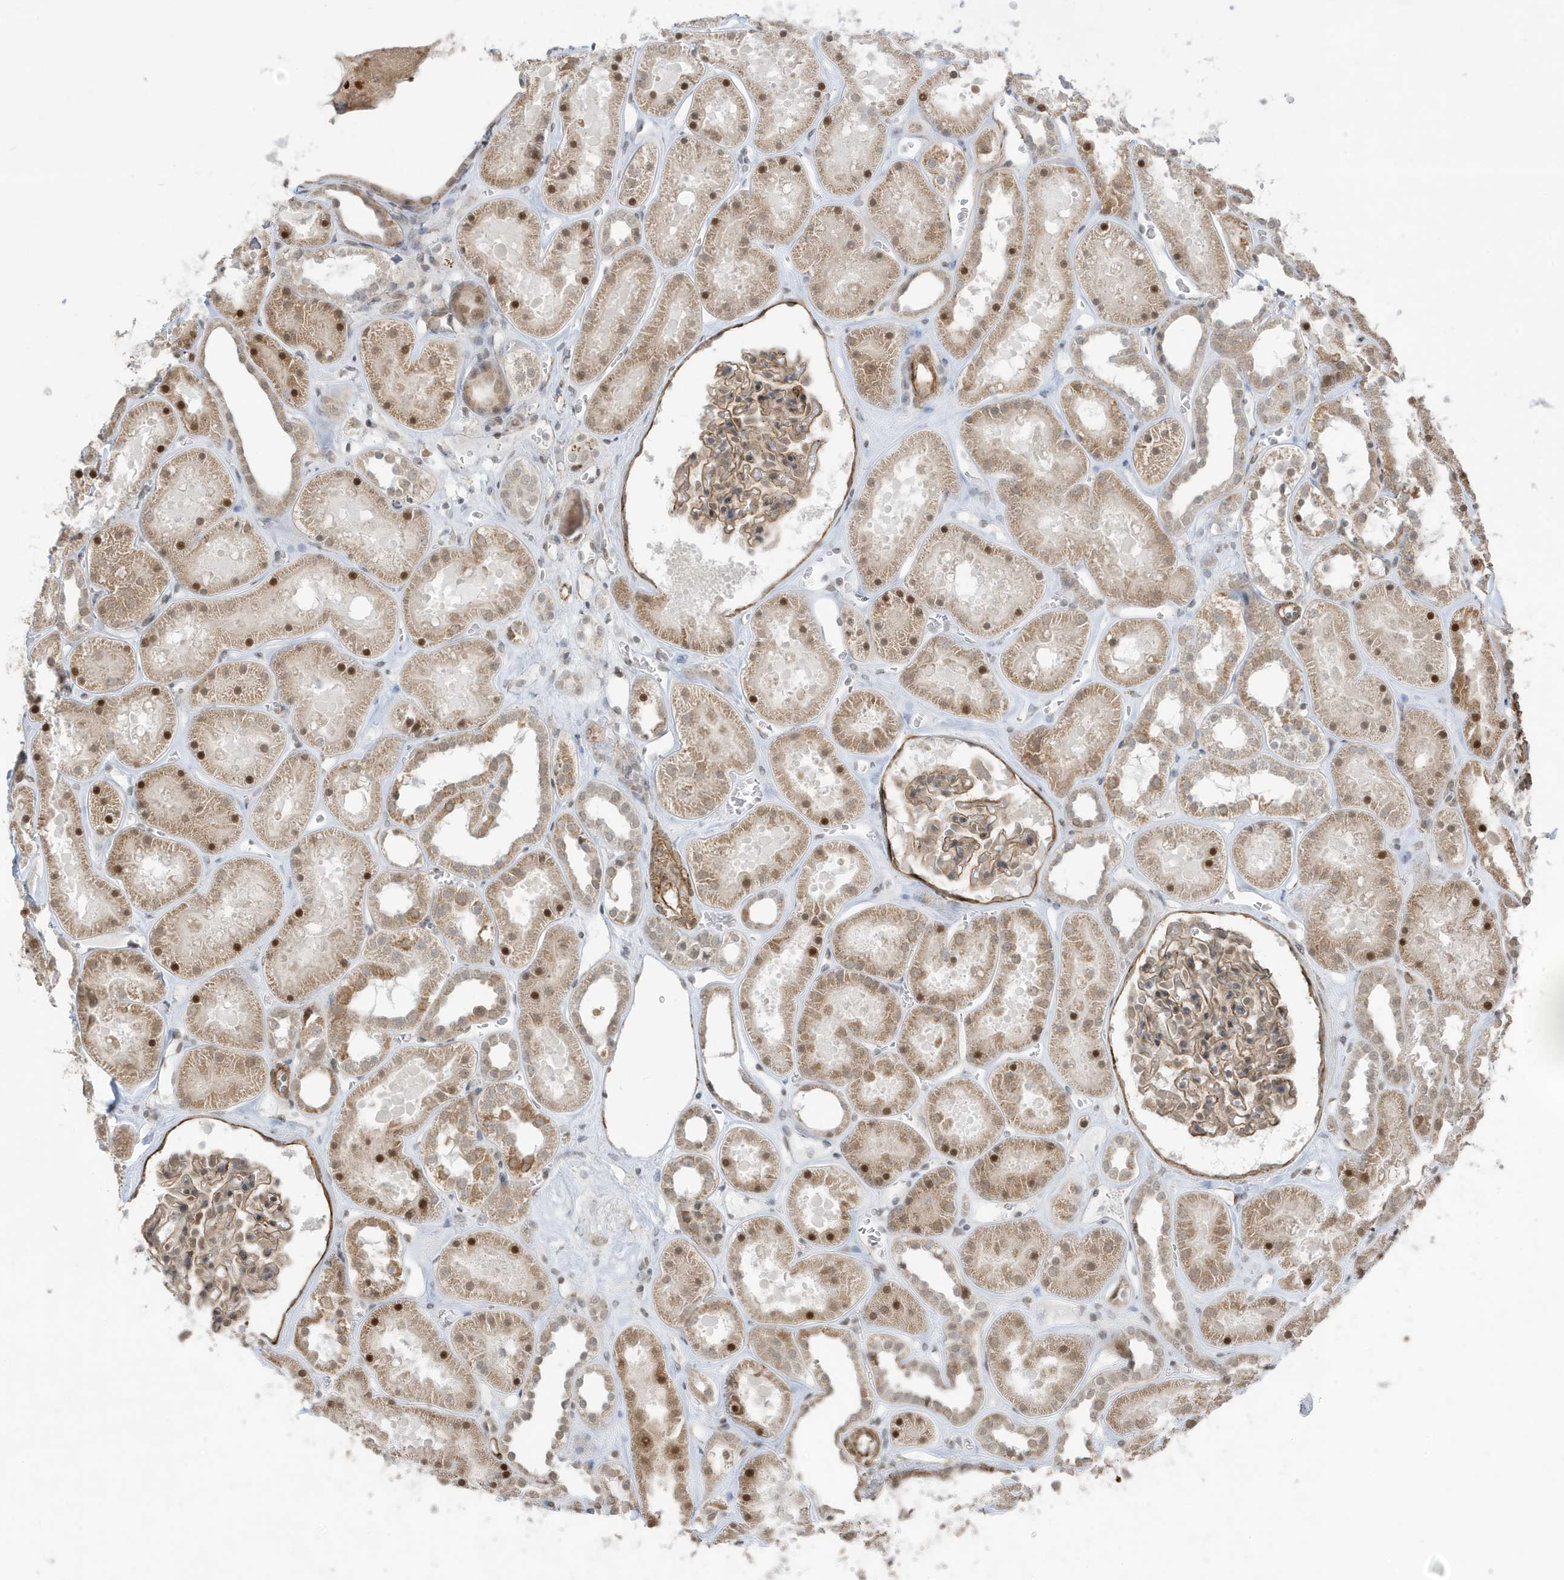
{"staining": {"intensity": "negative", "quantity": "none", "location": "none"}, "tissue": "kidney", "cell_type": "Cells in glomeruli", "image_type": "normal", "snomed": [{"axis": "morphology", "description": "Normal tissue, NOS"}, {"axis": "topography", "description": "Kidney"}], "caption": "Human kidney stained for a protein using immunohistochemistry (IHC) reveals no positivity in cells in glomeruli.", "gene": "CHCHD4", "patient": {"sex": "female", "age": 41}}